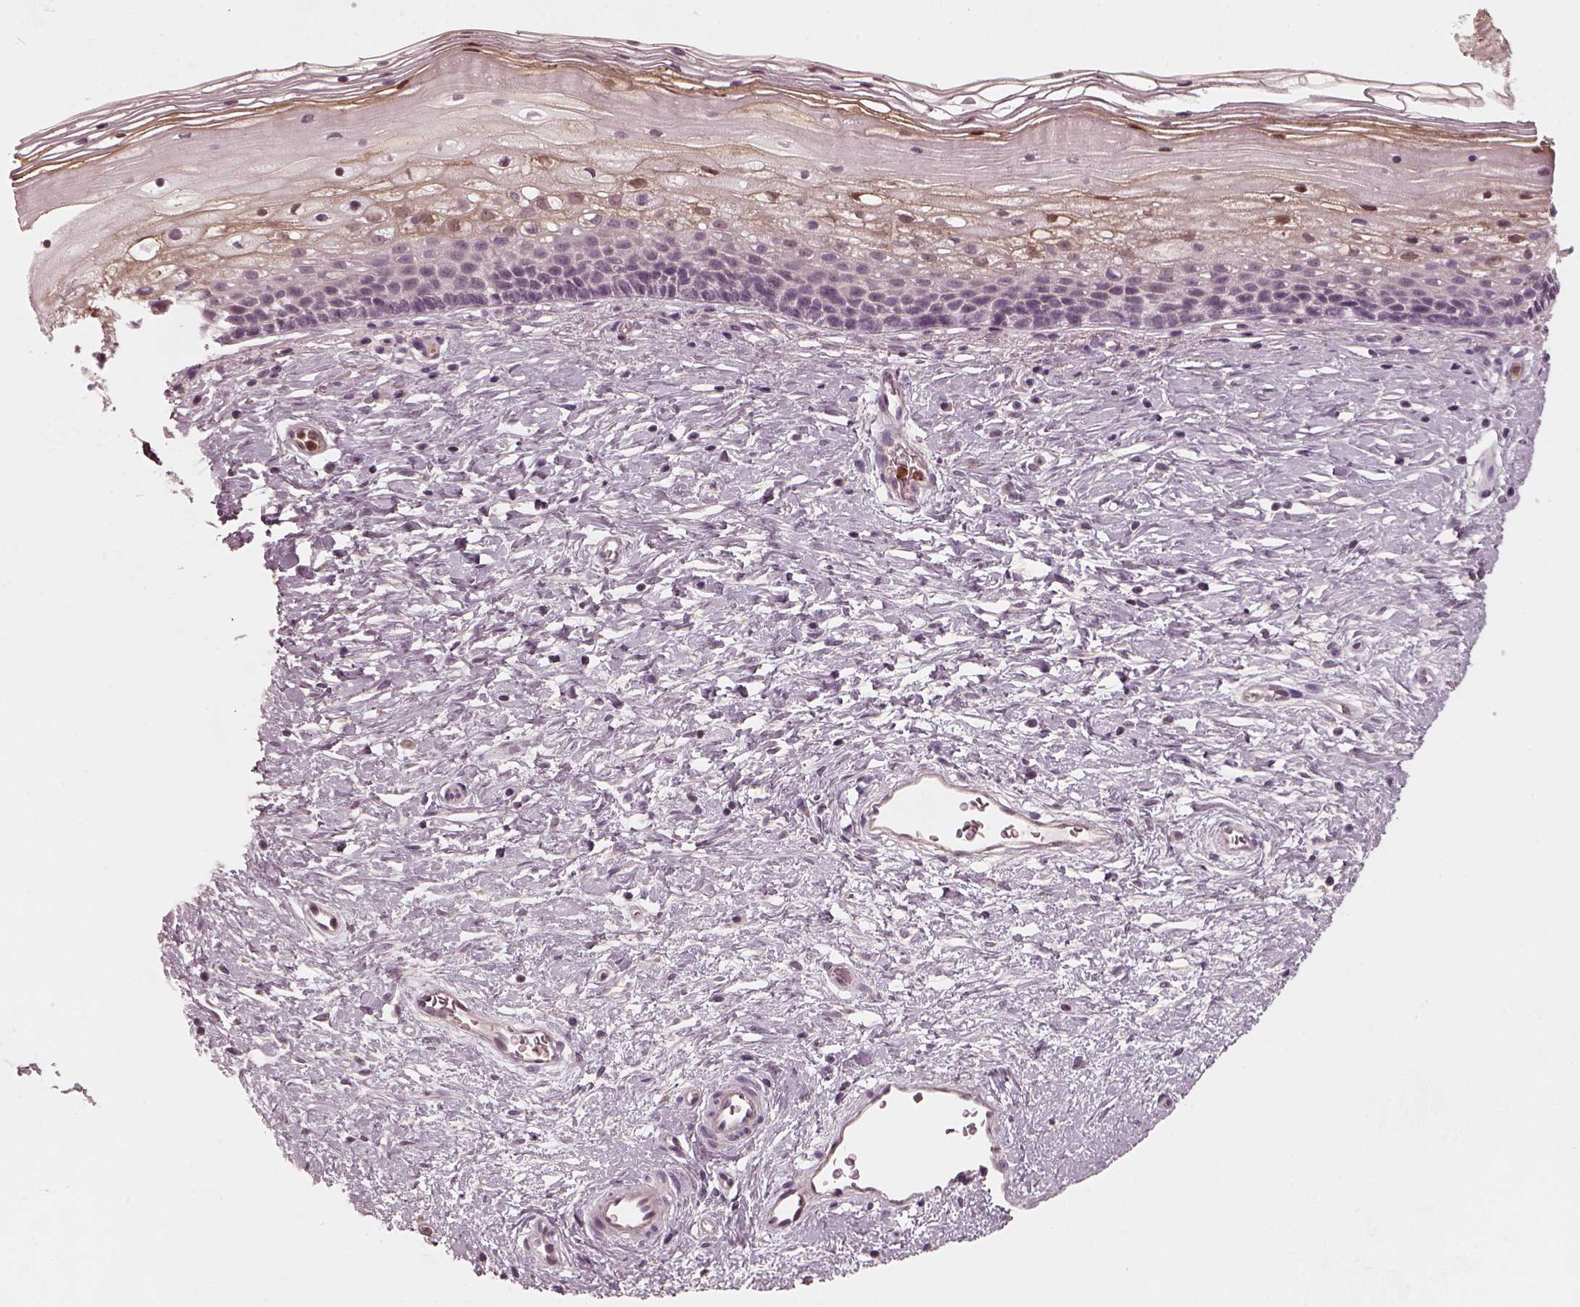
{"staining": {"intensity": "negative", "quantity": "none", "location": "none"}, "tissue": "cervix", "cell_type": "Glandular cells", "image_type": "normal", "snomed": [{"axis": "morphology", "description": "Normal tissue, NOS"}, {"axis": "topography", "description": "Cervix"}], "caption": "Glandular cells show no significant staining in normal cervix. The staining was performed using DAB (3,3'-diaminobenzidine) to visualize the protein expression in brown, while the nuclei were stained in blue with hematoxylin (Magnification: 20x).", "gene": "CHIT1", "patient": {"sex": "female", "age": 34}}